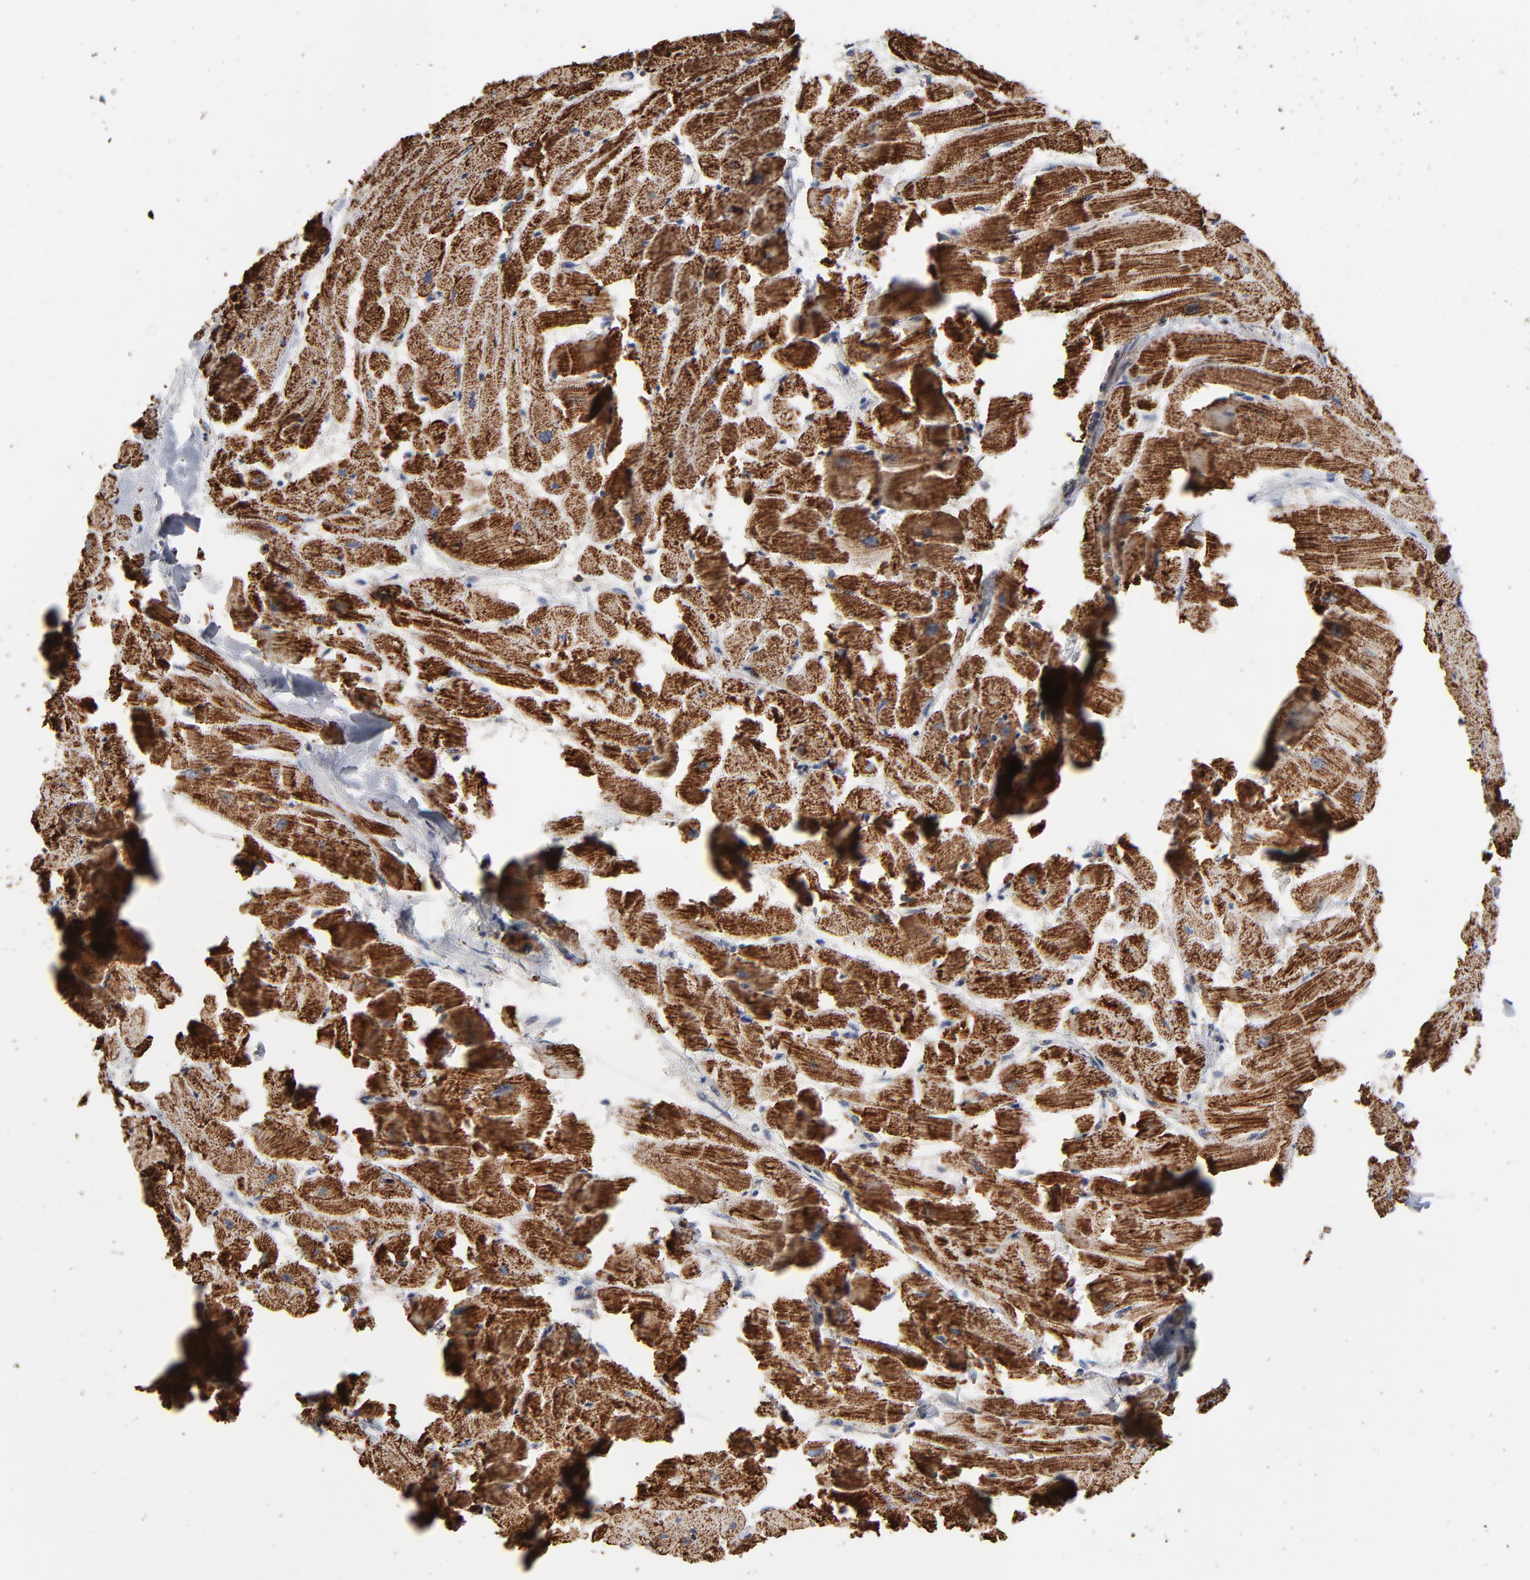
{"staining": {"intensity": "strong", "quantity": ">75%", "location": "cytoplasmic/membranous"}, "tissue": "heart muscle", "cell_type": "Cardiomyocytes", "image_type": "normal", "snomed": [{"axis": "morphology", "description": "Normal tissue, NOS"}, {"axis": "topography", "description": "Heart"}], "caption": "Benign heart muscle shows strong cytoplasmic/membranous staining in about >75% of cardiomyocytes Immunohistochemistry stains the protein of interest in brown and the nuclei are stained blue..", "gene": "UQCRC1", "patient": {"sex": "female", "age": 19}}